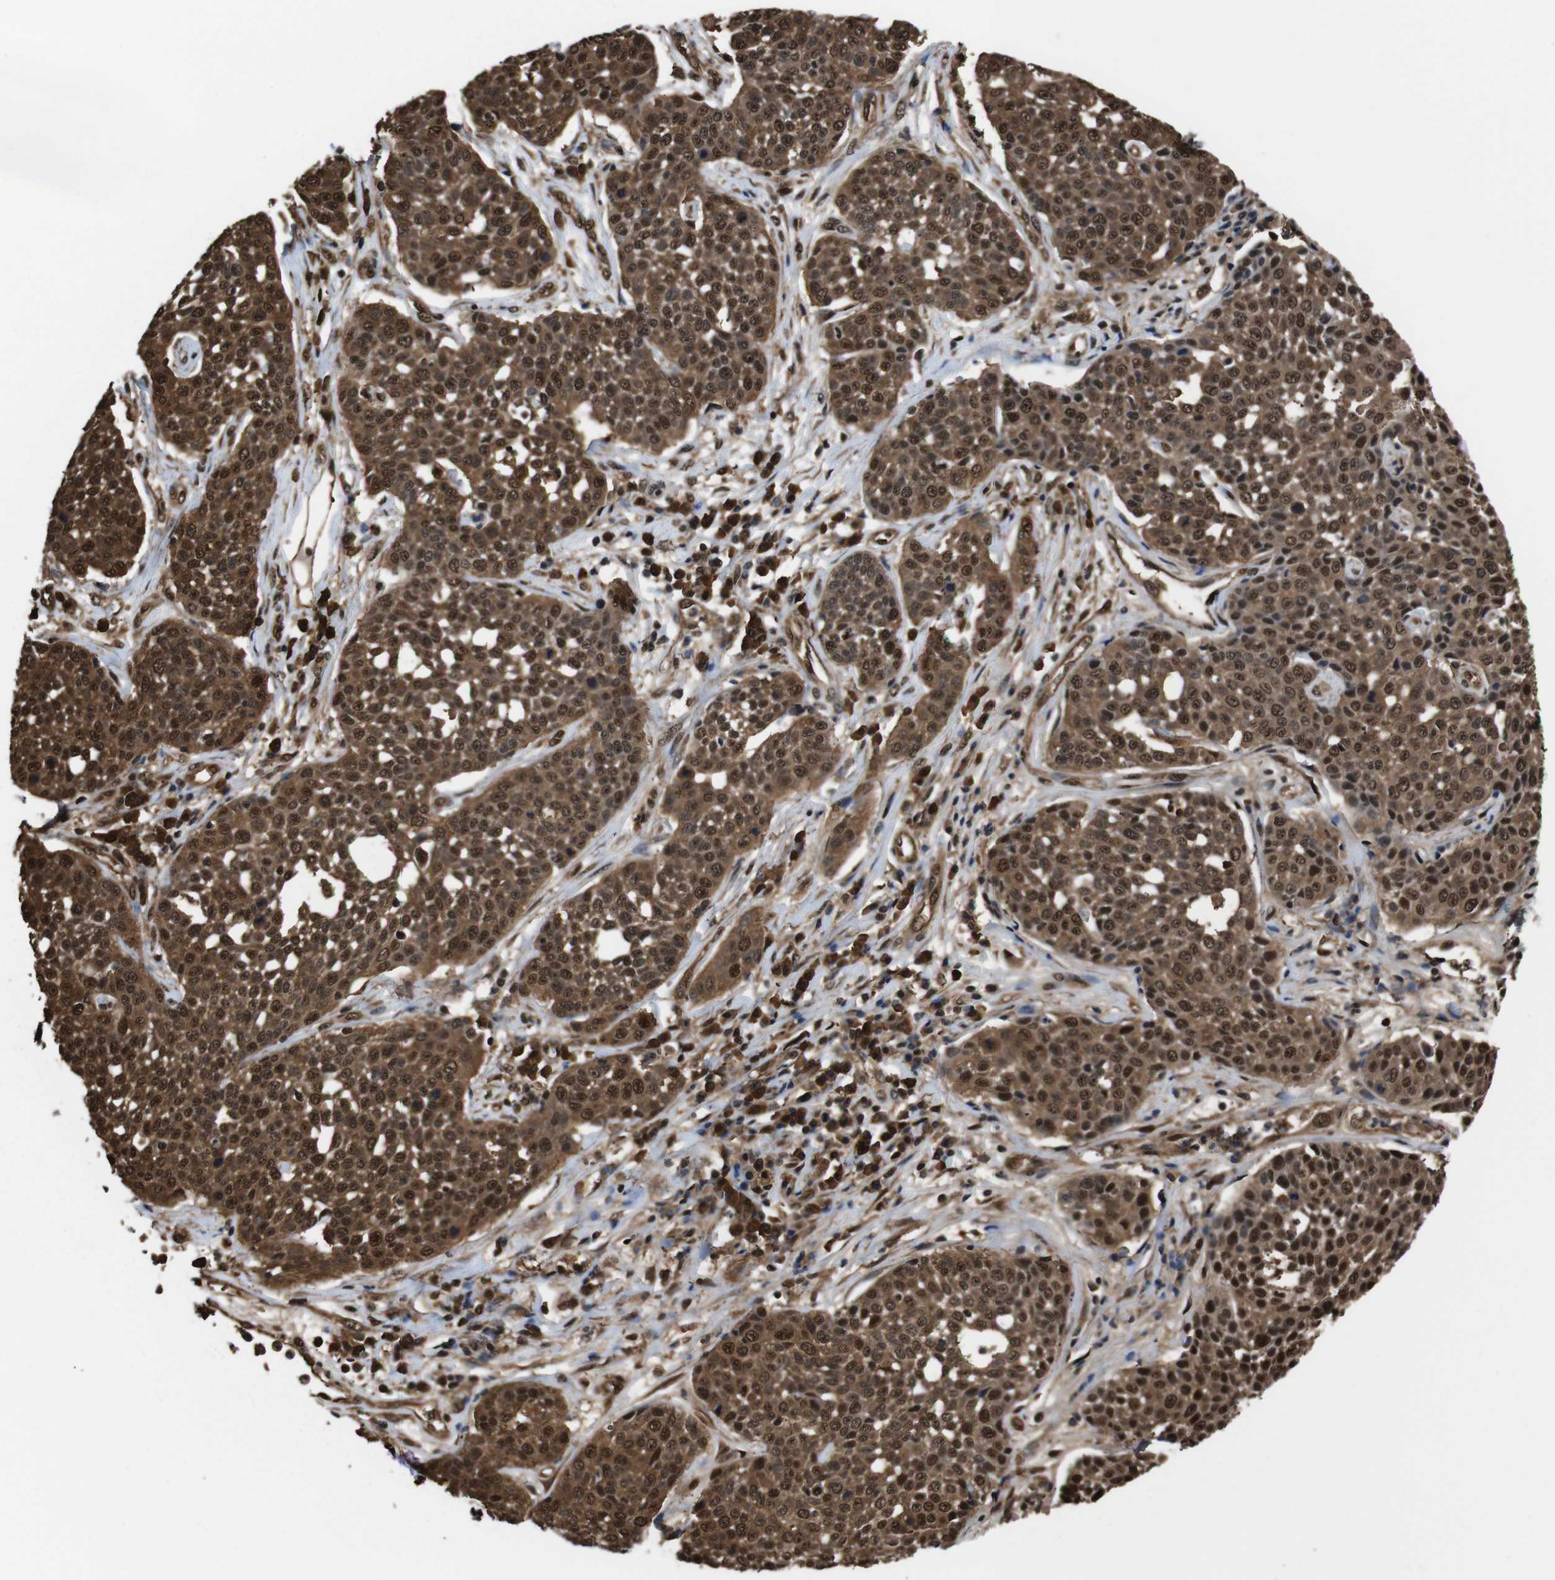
{"staining": {"intensity": "moderate", "quantity": ">75%", "location": "cytoplasmic/membranous,nuclear"}, "tissue": "cervical cancer", "cell_type": "Tumor cells", "image_type": "cancer", "snomed": [{"axis": "morphology", "description": "Squamous cell carcinoma, NOS"}, {"axis": "topography", "description": "Cervix"}], "caption": "A brown stain shows moderate cytoplasmic/membranous and nuclear positivity of a protein in human cervical cancer tumor cells. Ihc stains the protein in brown and the nuclei are stained blue.", "gene": "VCP", "patient": {"sex": "female", "age": 34}}